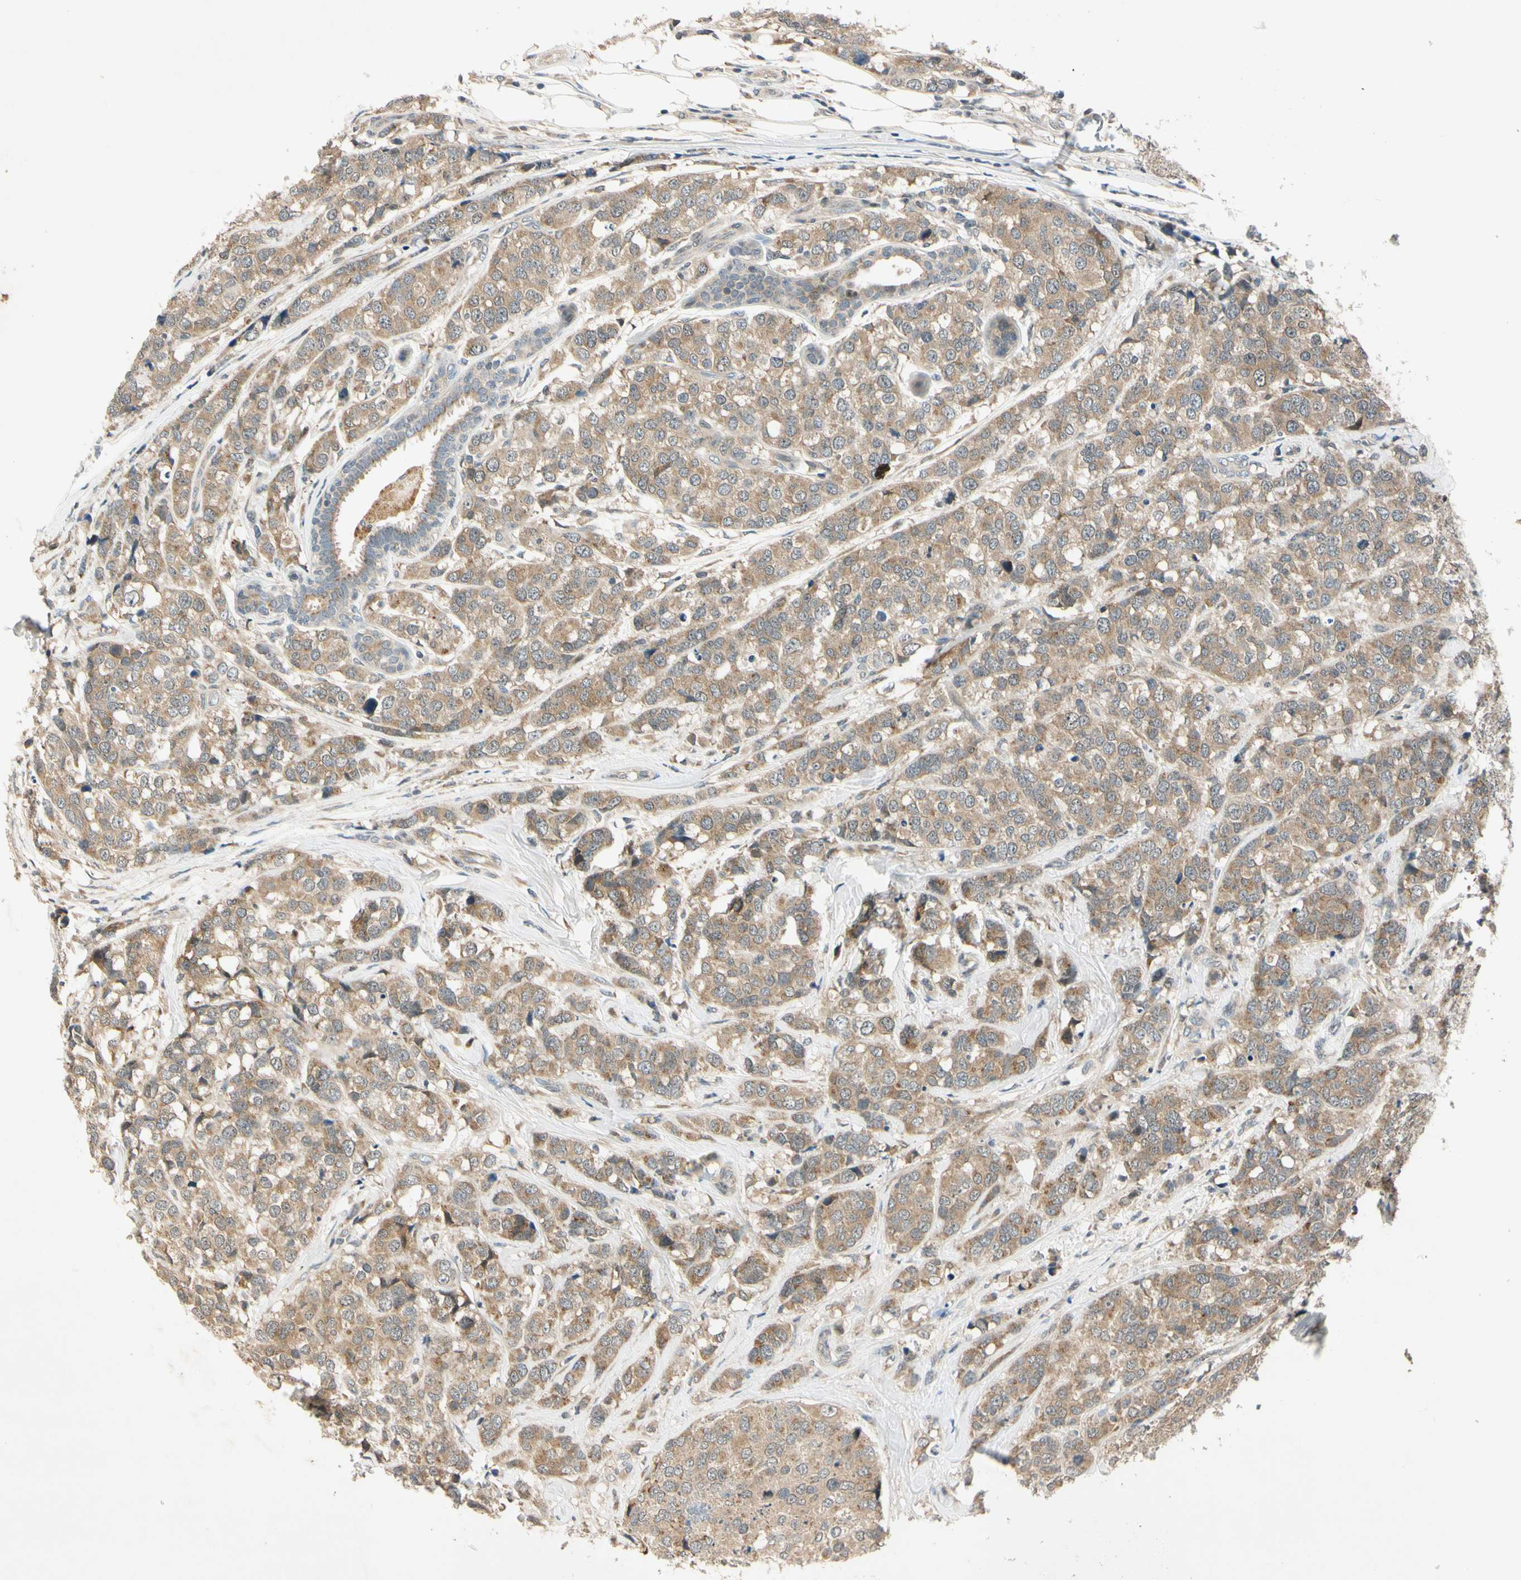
{"staining": {"intensity": "moderate", "quantity": ">75%", "location": "cytoplasmic/membranous"}, "tissue": "breast cancer", "cell_type": "Tumor cells", "image_type": "cancer", "snomed": [{"axis": "morphology", "description": "Lobular carcinoma"}, {"axis": "topography", "description": "Breast"}], "caption": "Immunohistochemistry (IHC) (DAB) staining of human breast lobular carcinoma reveals moderate cytoplasmic/membranous protein expression in about >75% of tumor cells.", "gene": "RPS6KB2", "patient": {"sex": "female", "age": 59}}